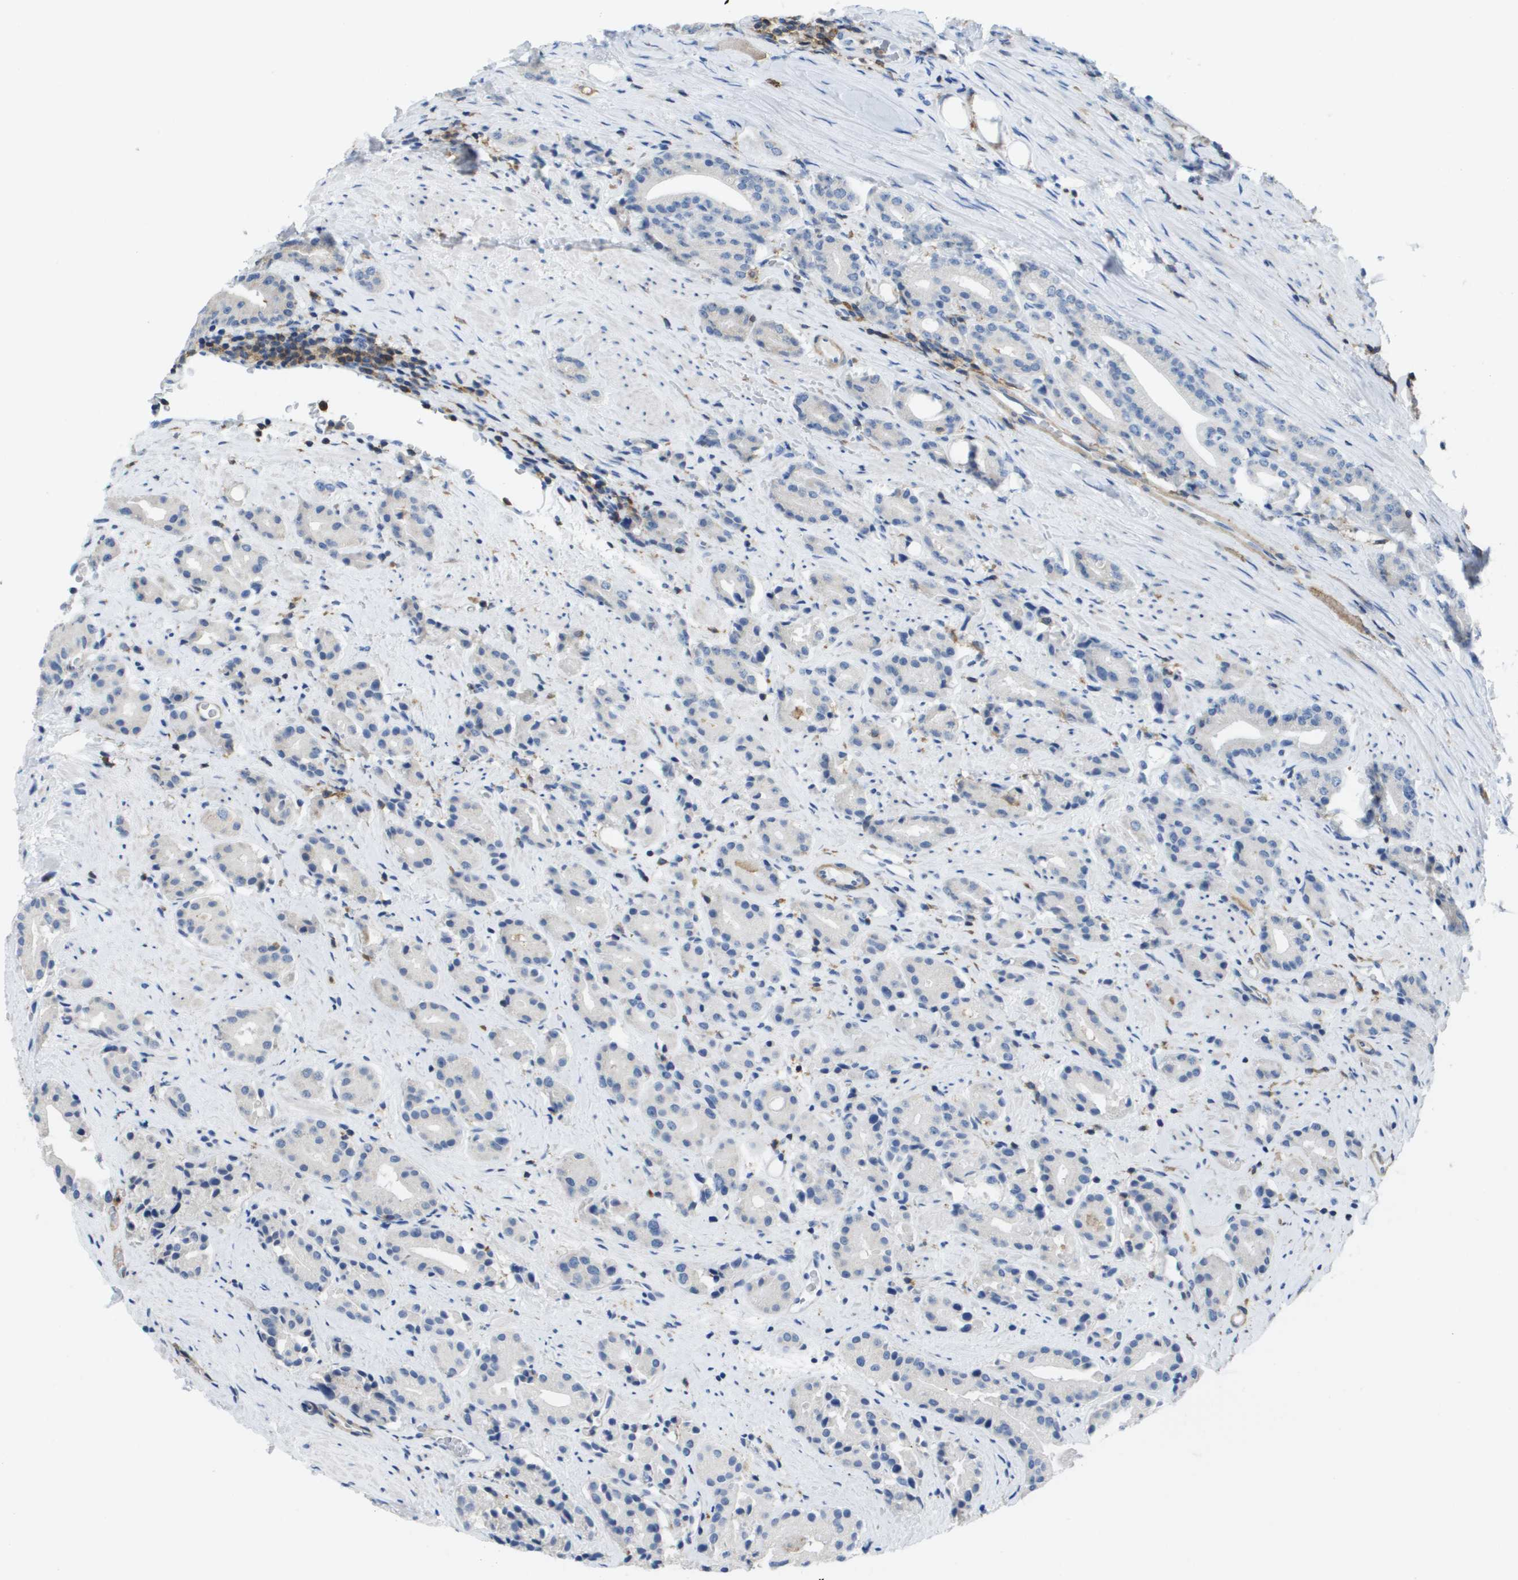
{"staining": {"intensity": "negative", "quantity": "none", "location": "none"}, "tissue": "prostate cancer", "cell_type": "Tumor cells", "image_type": "cancer", "snomed": [{"axis": "morphology", "description": "Adenocarcinoma, High grade"}, {"axis": "topography", "description": "Prostate"}], "caption": "Tumor cells show no significant protein staining in prostate high-grade adenocarcinoma. (DAB (3,3'-diaminobenzidine) immunohistochemistry with hematoxylin counter stain).", "gene": "RCSD1", "patient": {"sex": "male", "age": 71}}